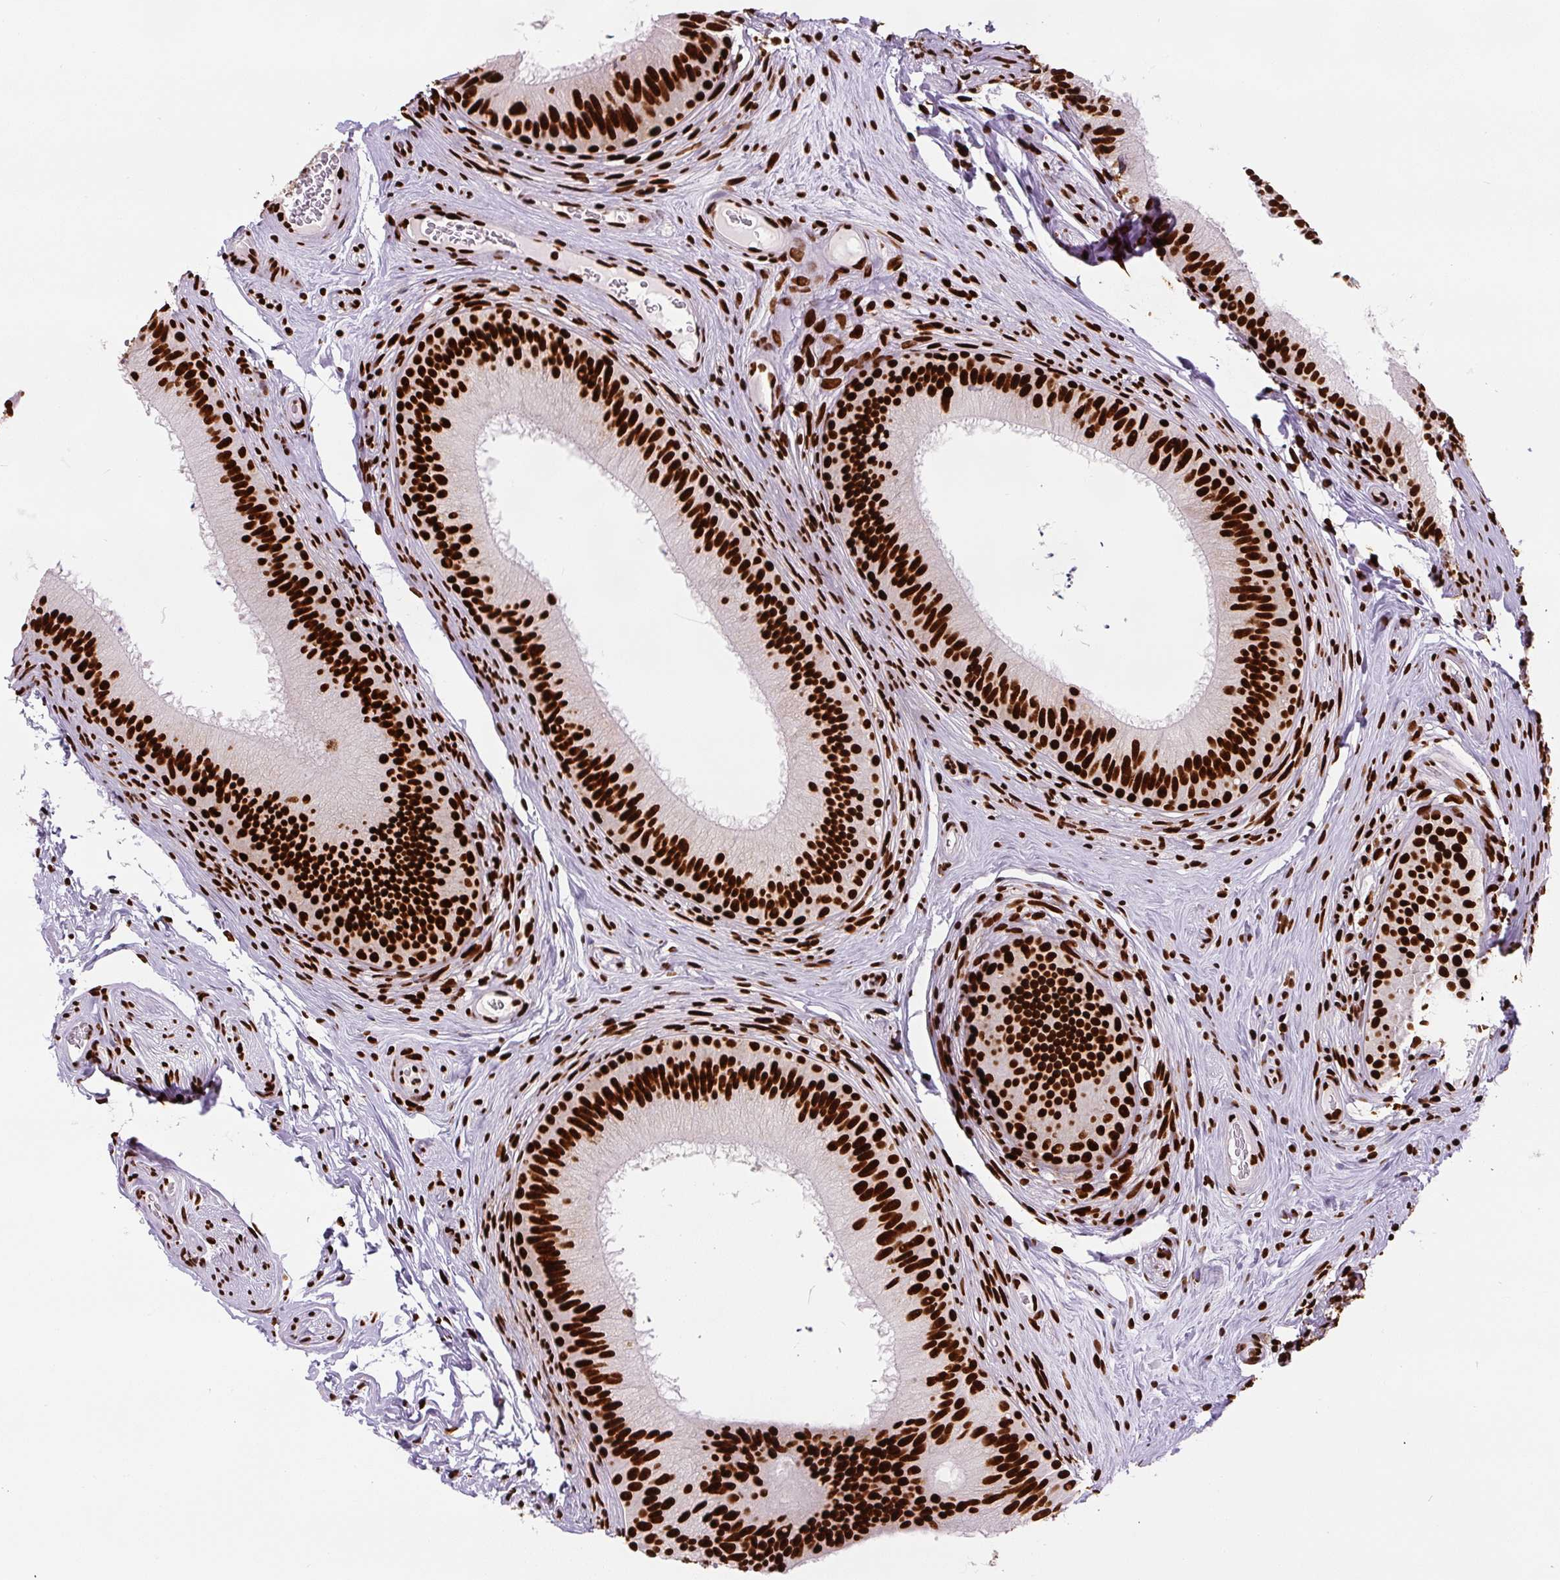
{"staining": {"intensity": "strong", "quantity": ">75%", "location": "nuclear"}, "tissue": "epididymis", "cell_type": "Glandular cells", "image_type": "normal", "snomed": [{"axis": "morphology", "description": "Normal tissue, NOS"}, {"axis": "topography", "description": "Epididymis"}], "caption": "Human epididymis stained with a brown dye exhibits strong nuclear positive staining in approximately >75% of glandular cells.", "gene": "FUS", "patient": {"sex": "male", "age": 24}}